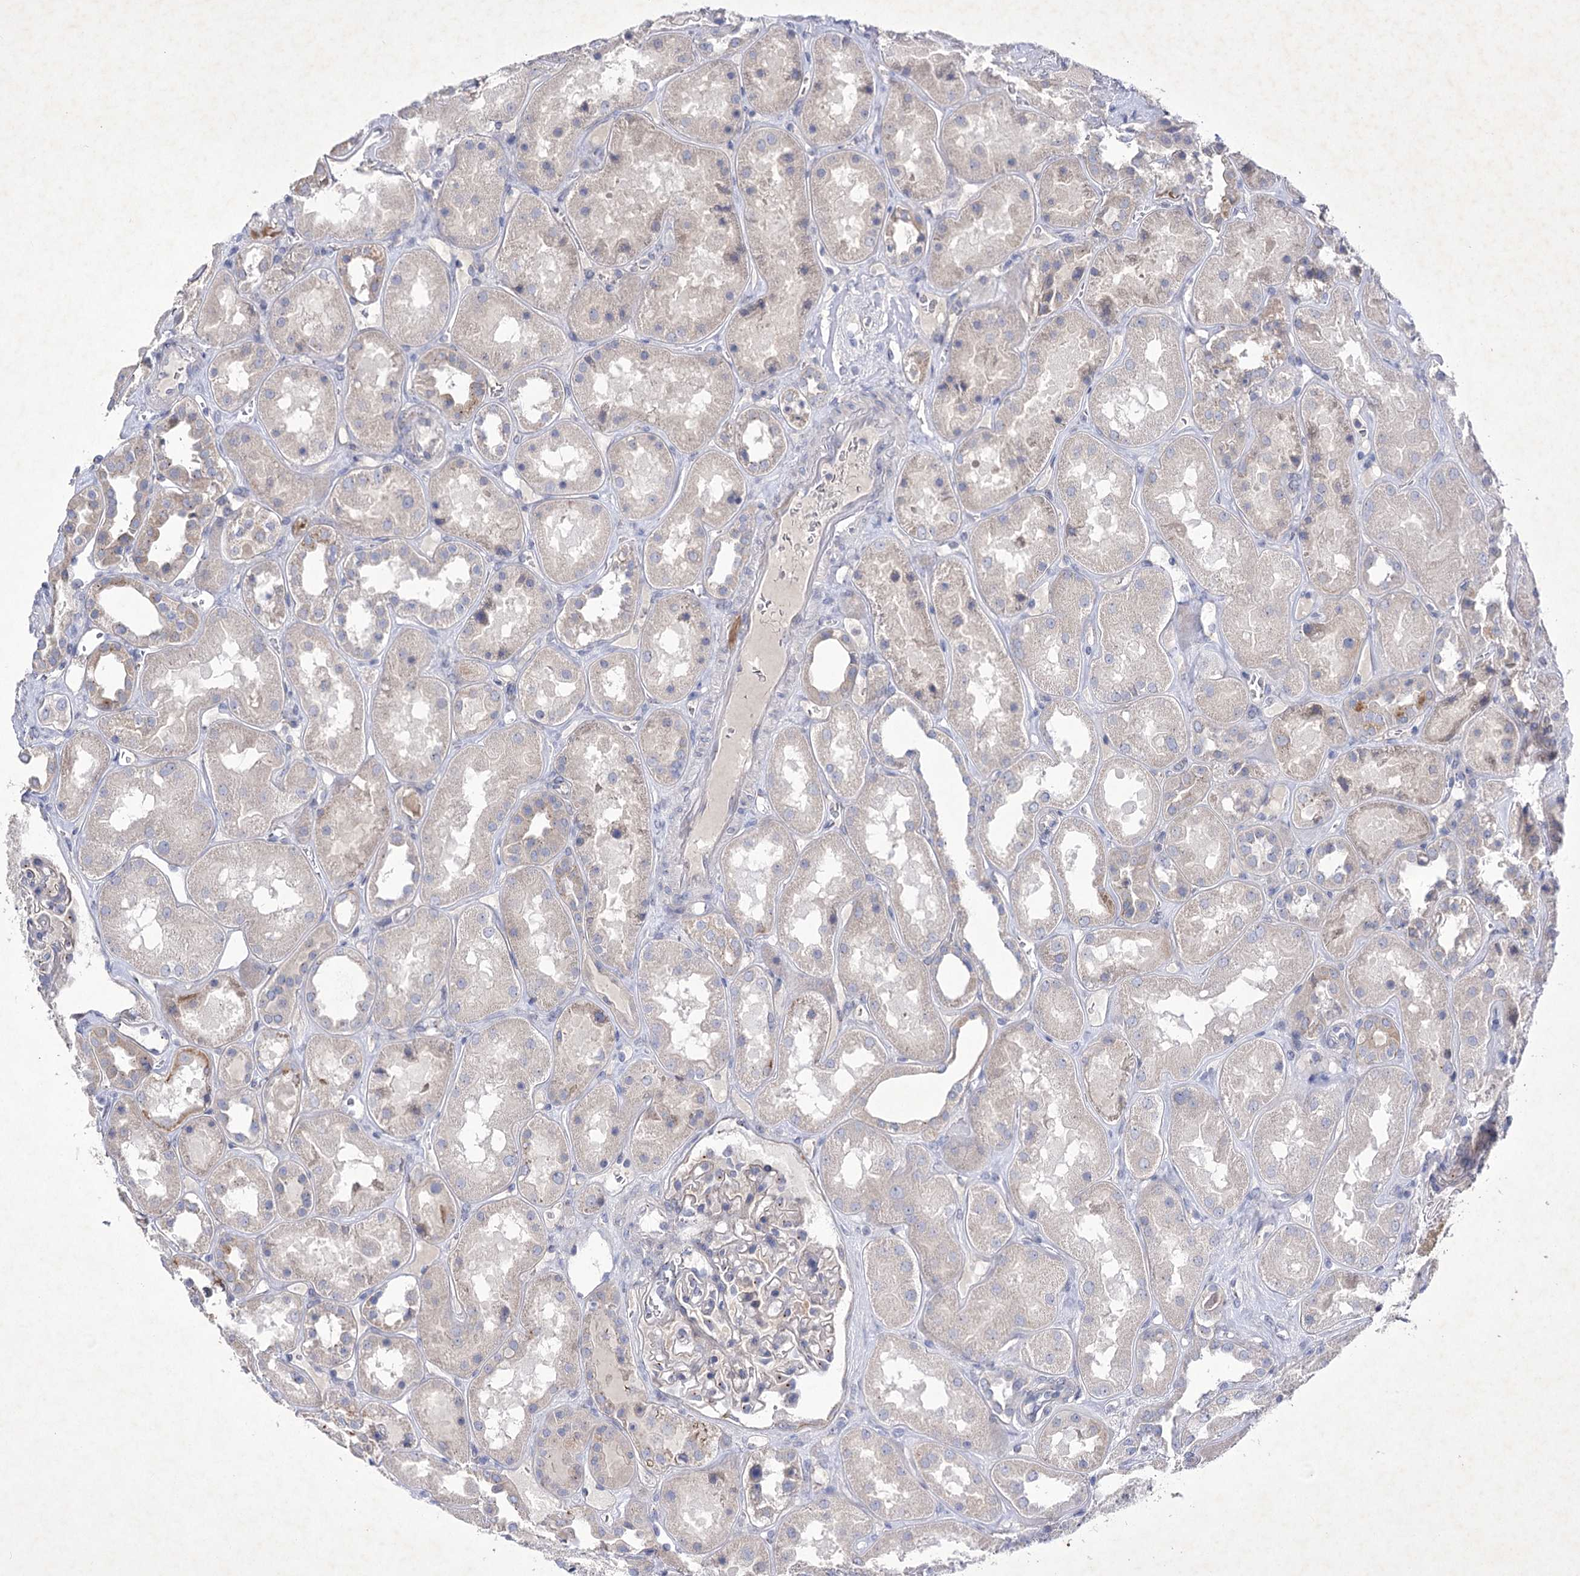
{"staining": {"intensity": "negative", "quantity": "none", "location": "none"}, "tissue": "kidney", "cell_type": "Cells in glomeruli", "image_type": "normal", "snomed": [{"axis": "morphology", "description": "Normal tissue, NOS"}, {"axis": "topography", "description": "Kidney"}], "caption": "Unremarkable kidney was stained to show a protein in brown. There is no significant staining in cells in glomeruli.", "gene": "COX15", "patient": {"sex": "male", "age": 70}}